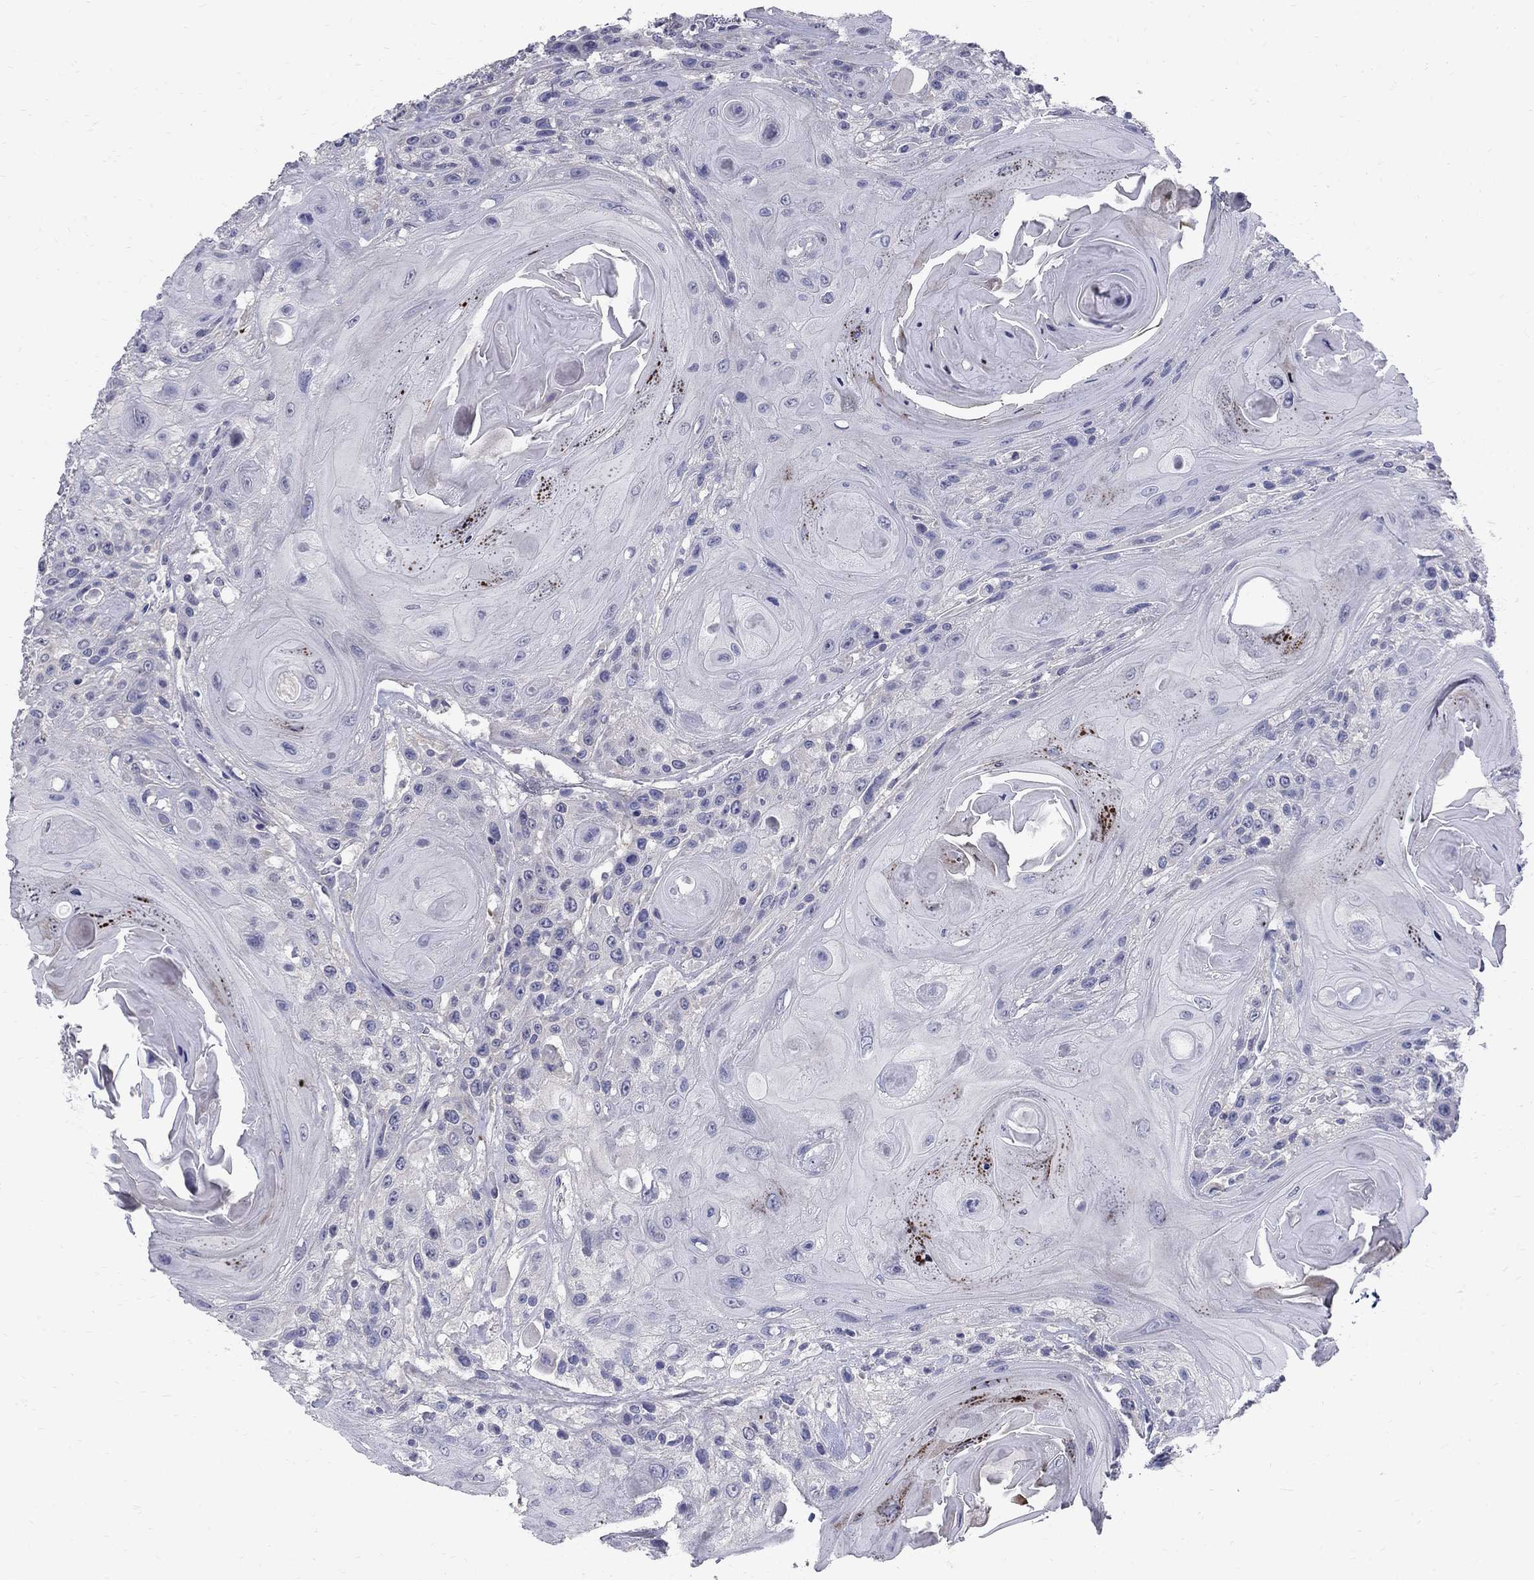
{"staining": {"intensity": "negative", "quantity": "none", "location": "none"}, "tissue": "head and neck cancer", "cell_type": "Tumor cells", "image_type": "cancer", "snomed": [{"axis": "morphology", "description": "Squamous cell carcinoma, NOS"}, {"axis": "topography", "description": "Head-Neck"}], "caption": "Micrograph shows no significant protein positivity in tumor cells of head and neck cancer.", "gene": "TP53TG5", "patient": {"sex": "female", "age": 59}}